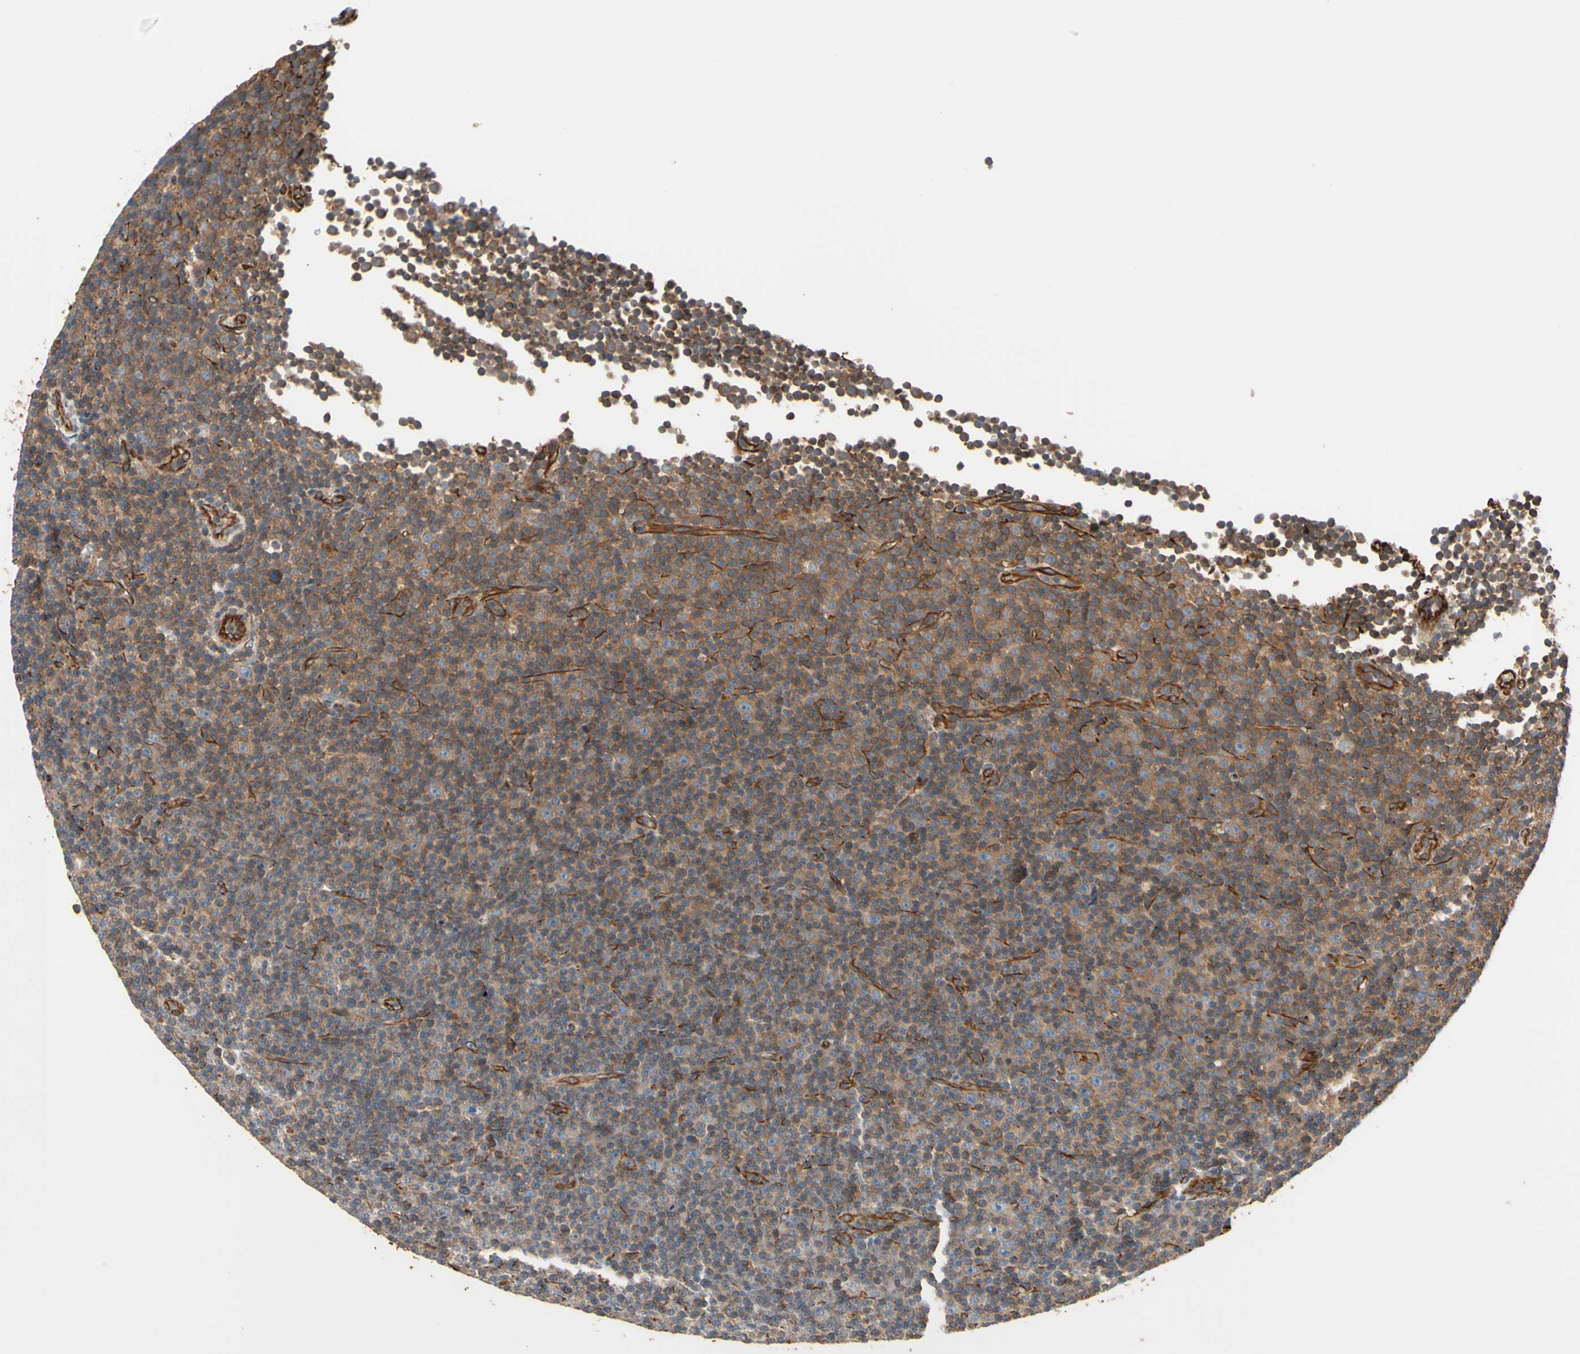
{"staining": {"intensity": "moderate", "quantity": "25%-75%", "location": "cytoplasmic/membranous"}, "tissue": "lymphoma", "cell_type": "Tumor cells", "image_type": "cancer", "snomed": [{"axis": "morphology", "description": "Malignant lymphoma, non-Hodgkin's type, Low grade"}, {"axis": "topography", "description": "Lymph node"}], "caption": "Protein expression analysis of human lymphoma reveals moderate cytoplasmic/membranous staining in about 25%-75% of tumor cells.", "gene": "TRAF2", "patient": {"sex": "female", "age": 67}}